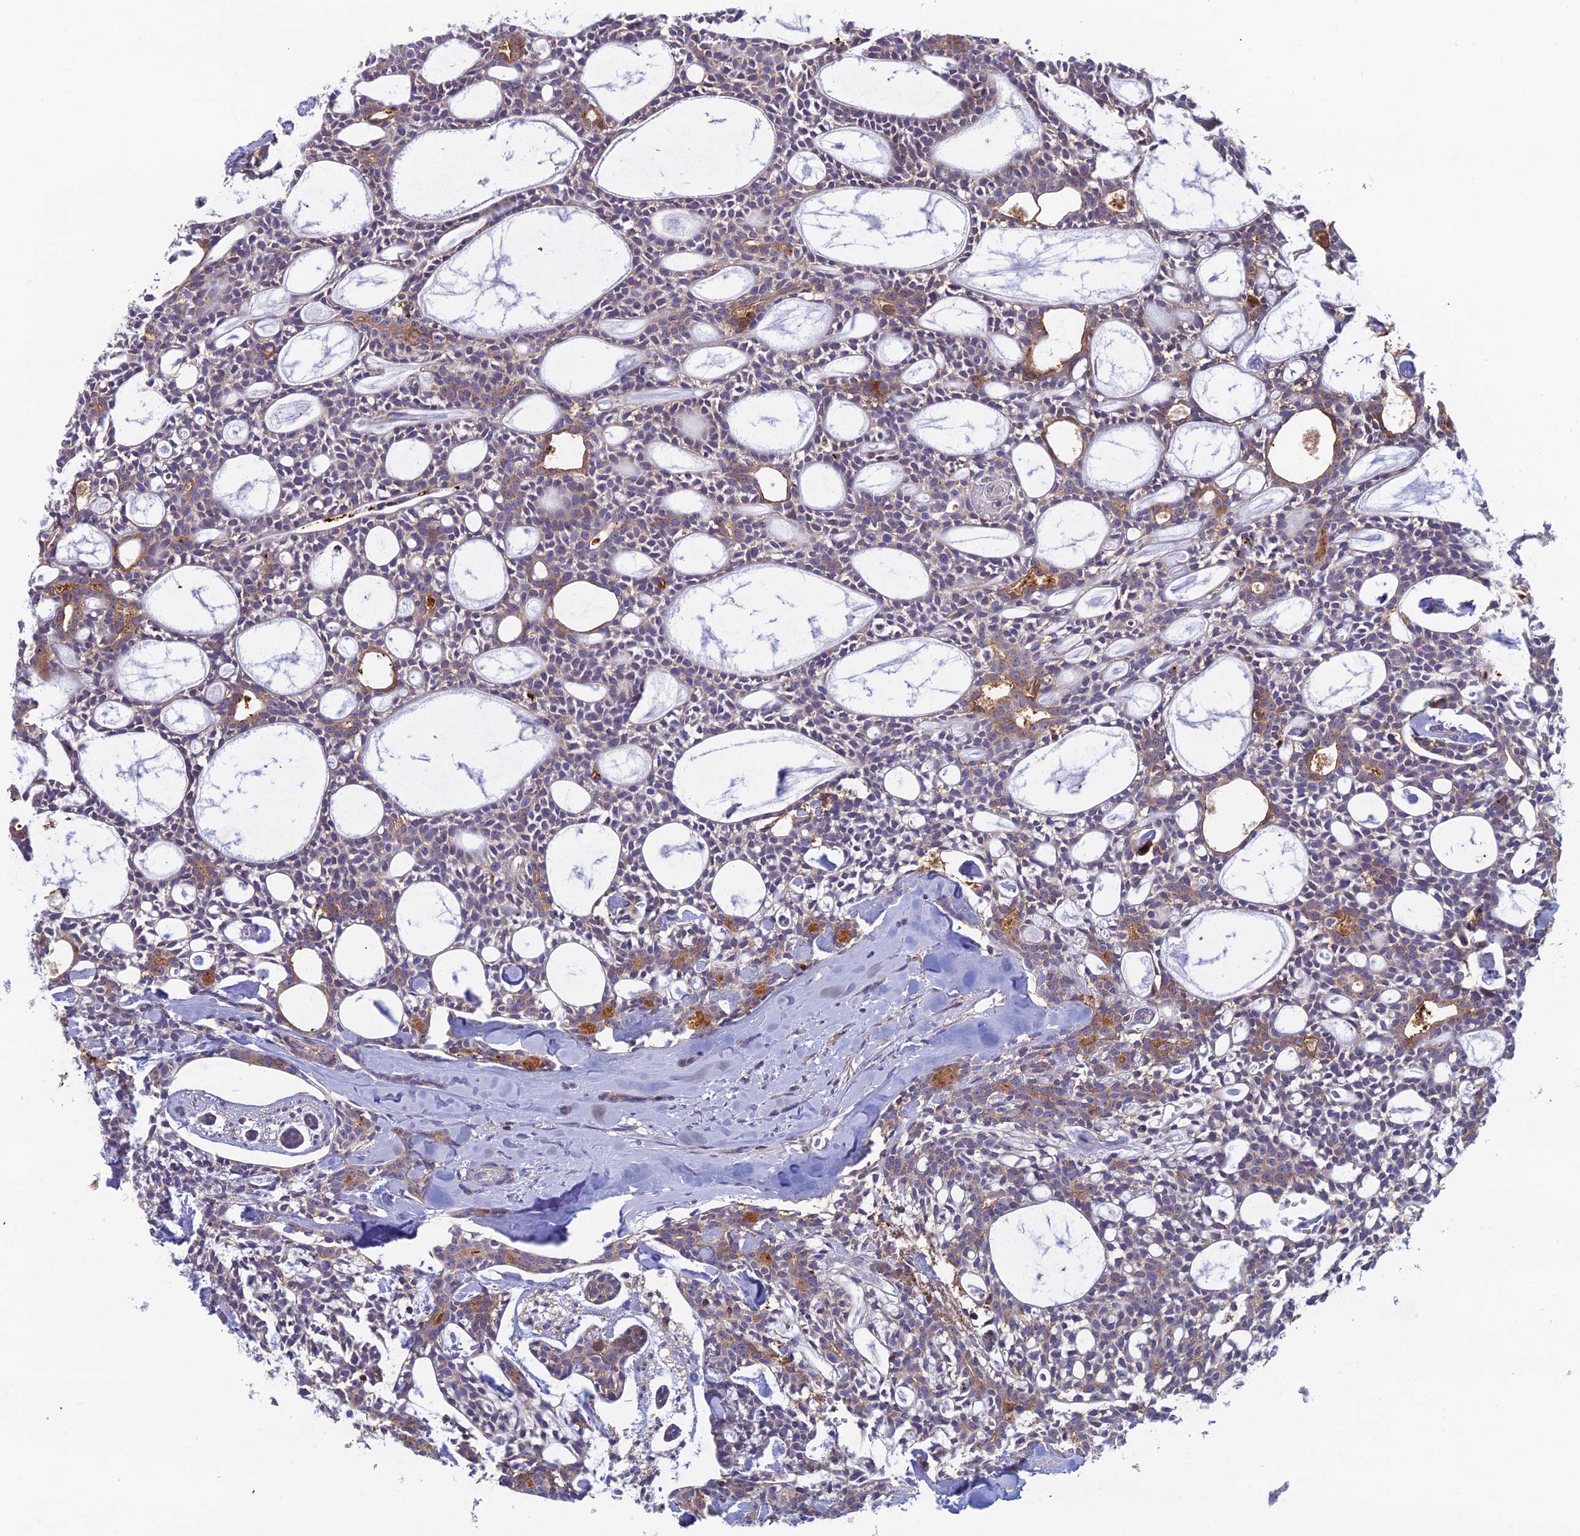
{"staining": {"intensity": "weak", "quantity": "<25%", "location": "cytoplasmic/membranous"}, "tissue": "head and neck cancer", "cell_type": "Tumor cells", "image_type": "cancer", "snomed": [{"axis": "morphology", "description": "Adenocarcinoma, NOS"}, {"axis": "topography", "description": "Salivary gland"}, {"axis": "topography", "description": "Head-Neck"}], "caption": "A histopathology image of adenocarcinoma (head and neck) stained for a protein demonstrates no brown staining in tumor cells. (Brightfield microscopy of DAB (3,3'-diaminobenzidine) immunohistochemistry at high magnification).", "gene": "IFTAP", "patient": {"sex": "male", "age": 55}}